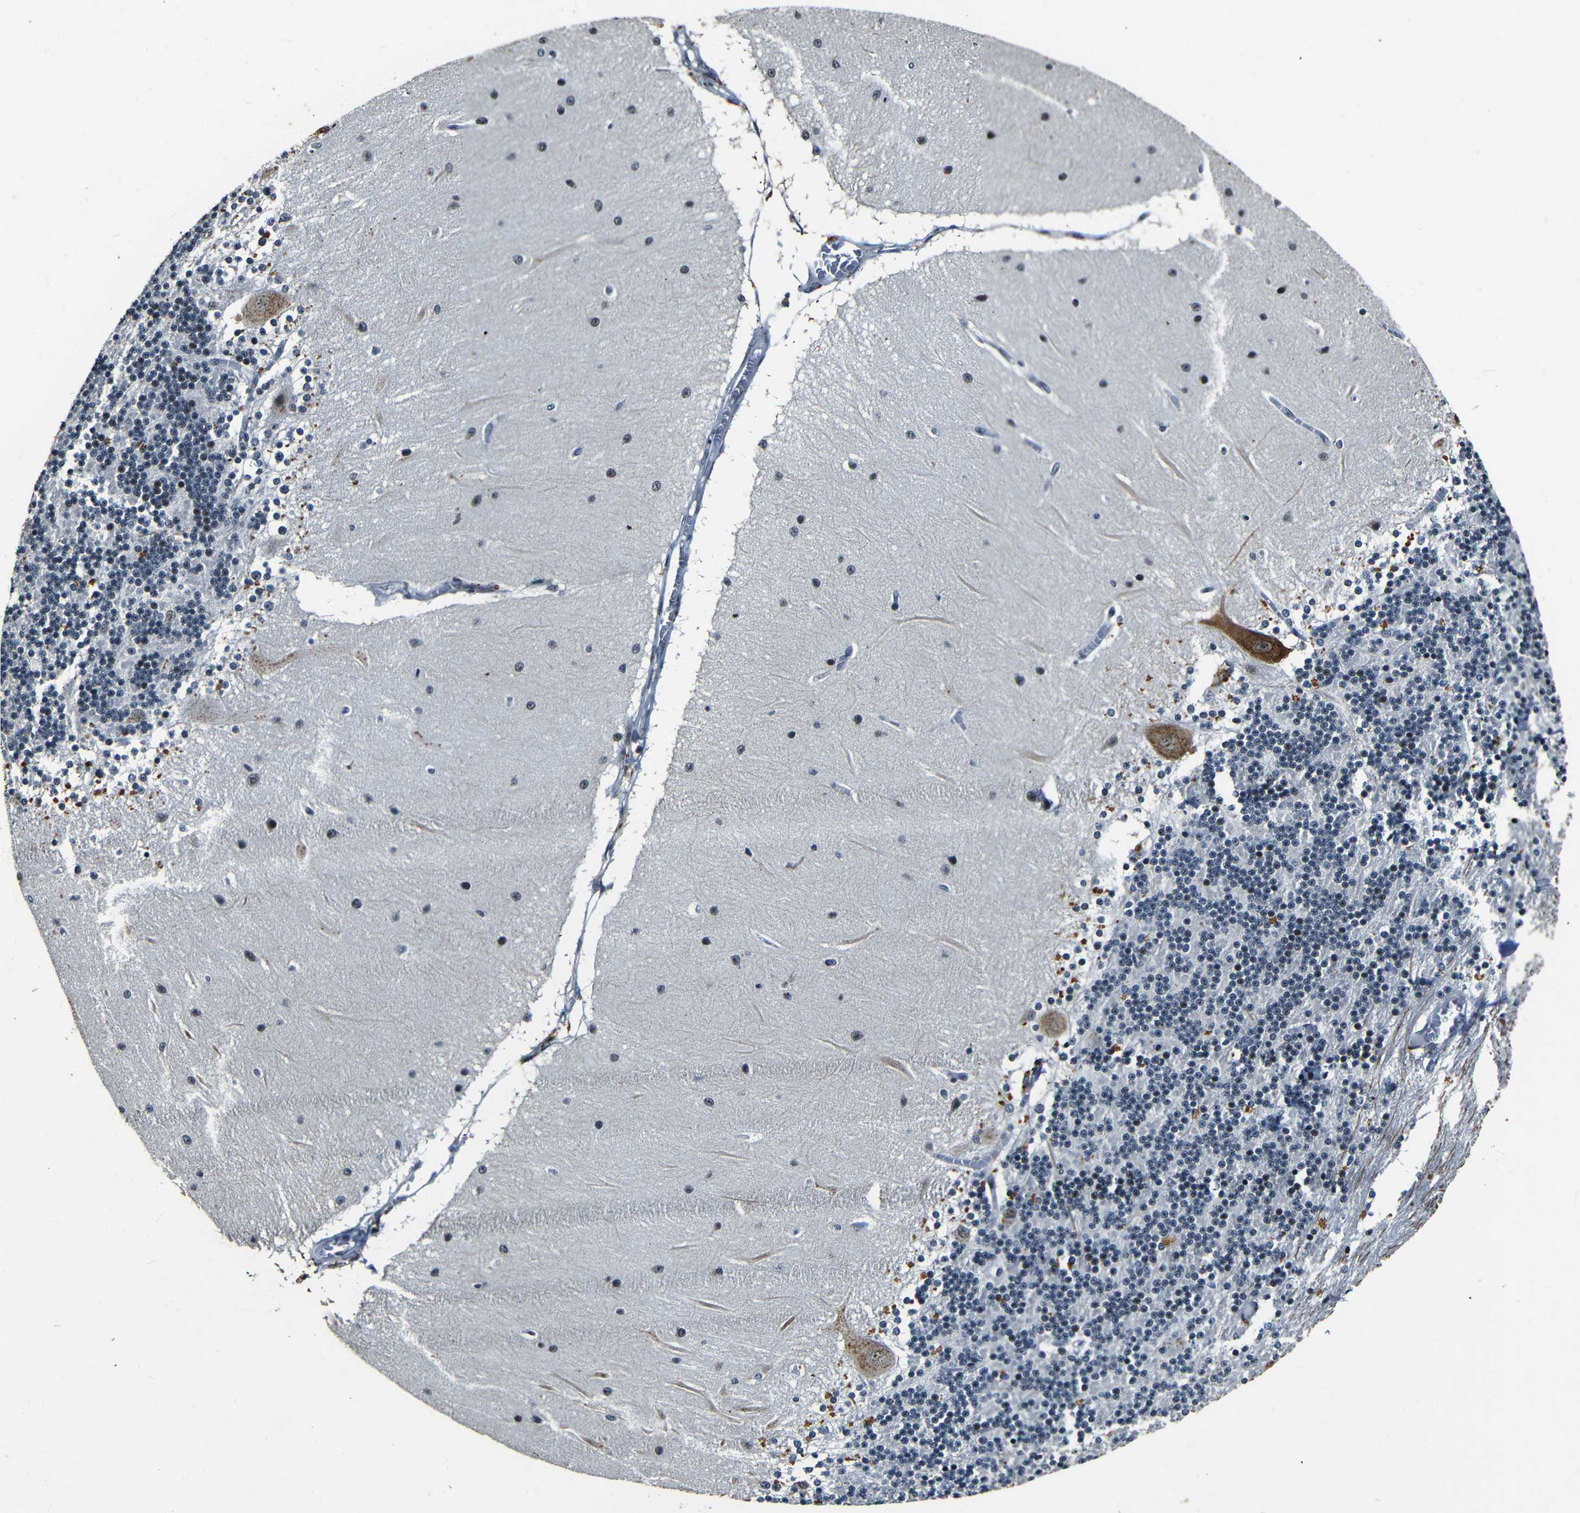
{"staining": {"intensity": "weak", "quantity": "25%-75%", "location": "nuclear"}, "tissue": "cerebellum", "cell_type": "Cells in granular layer", "image_type": "normal", "snomed": [{"axis": "morphology", "description": "Normal tissue, NOS"}, {"axis": "topography", "description": "Cerebellum"}], "caption": "Protein staining of benign cerebellum displays weak nuclear expression in approximately 25%-75% of cells in granular layer. Immunohistochemistry (ihc) stains the protein of interest in brown and the nuclei are stained blue.", "gene": "FOXD4L1", "patient": {"sex": "female", "age": 54}}